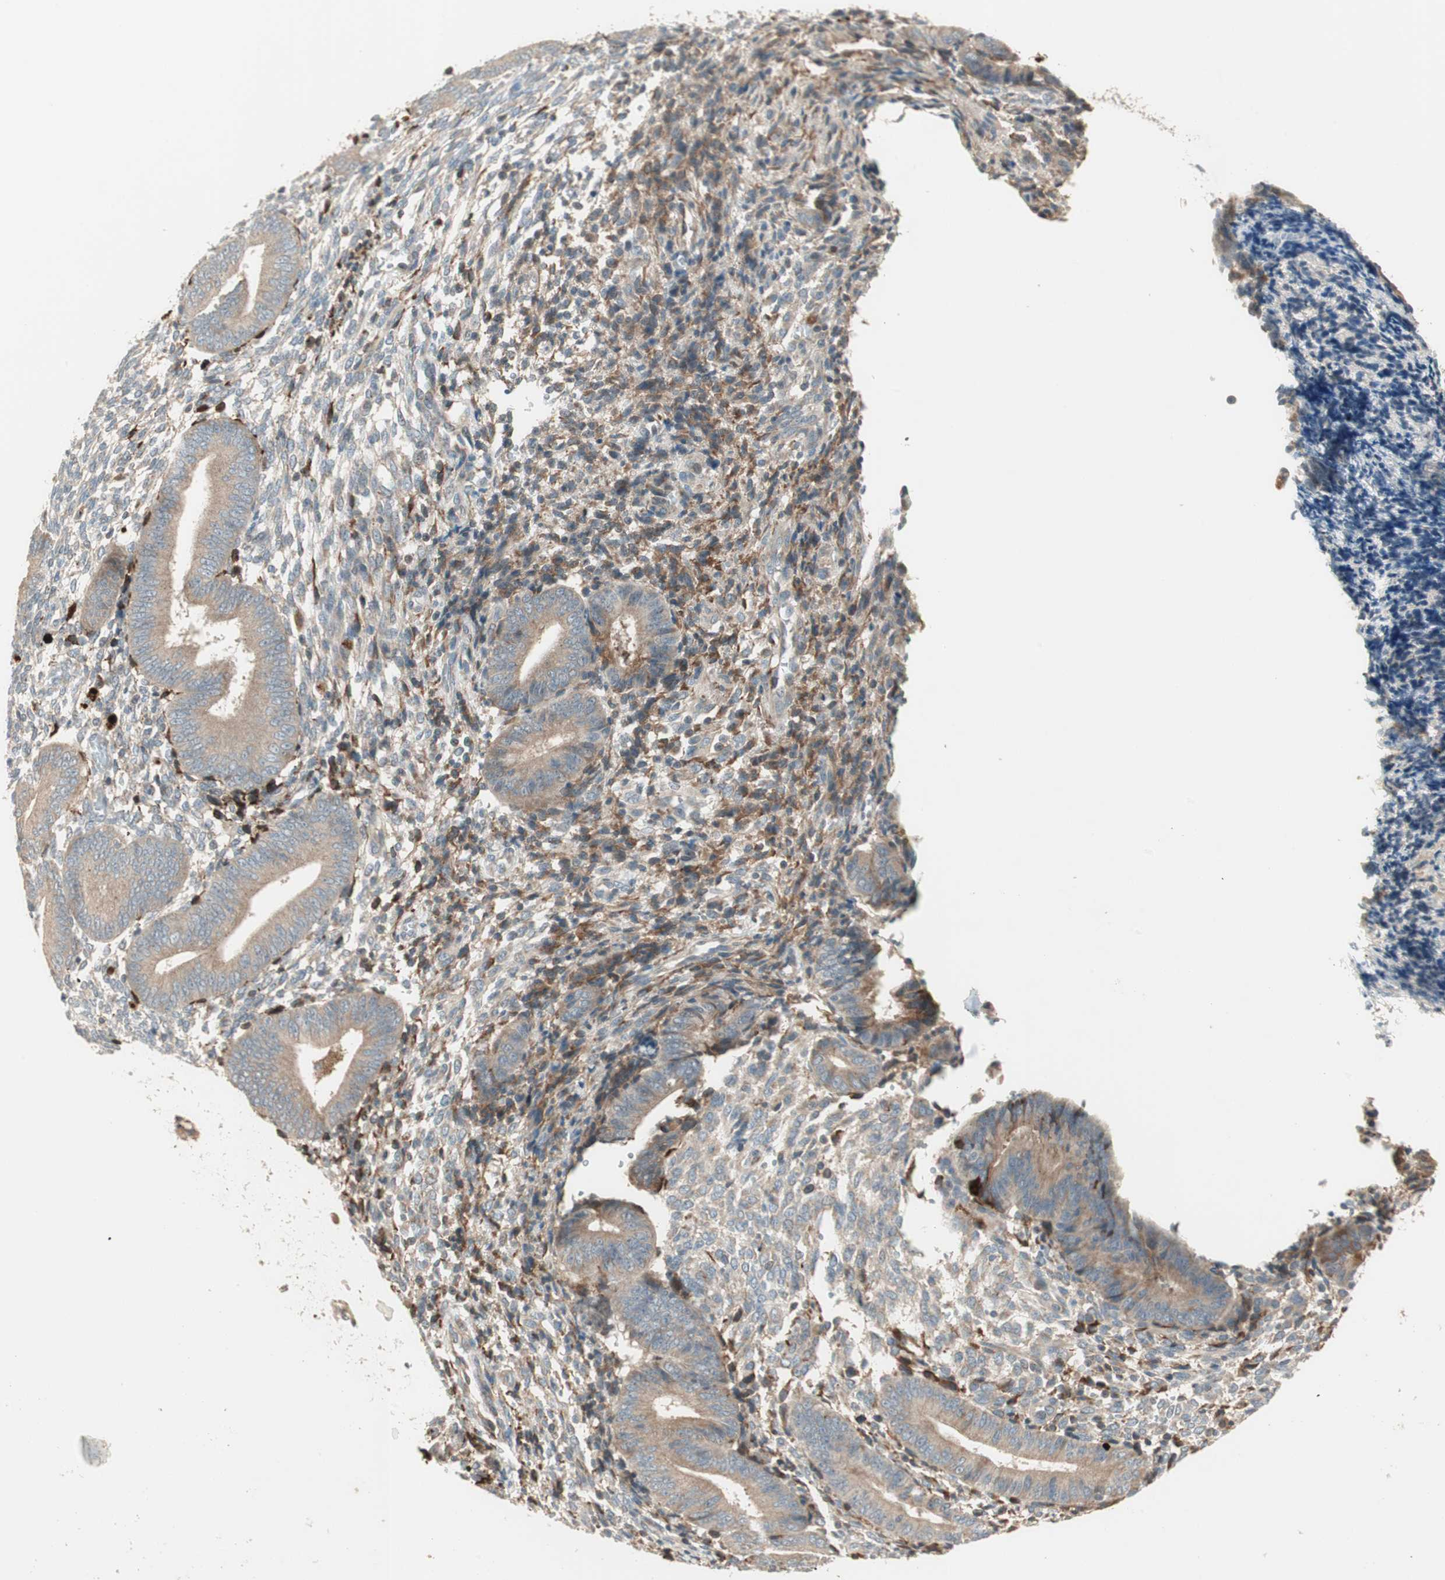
{"staining": {"intensity": "weak", "quantity": ">75%", "location": "cytoplasmic/membranous"}, "tissue": "endometrium", "cell_type": "Cells in endometrial stroma", "image_type": "normal", "snomed": [{"axis": "morphology", "description": "Normal tissue, NOS"}, {"axis": "topography", "description": "Uterus"}, {"axis": "topography", "description": "Endometrium"}], "caption": "Weak cytoplasmic/membranous expression is present in about >75% of cells in endometrial stroma in normal endometrium. (DAB IHC, brown staining for protein, blue staining for nuclei).", "gene": "SFRP1", "patient": {"sex": "female", "age": 33}}